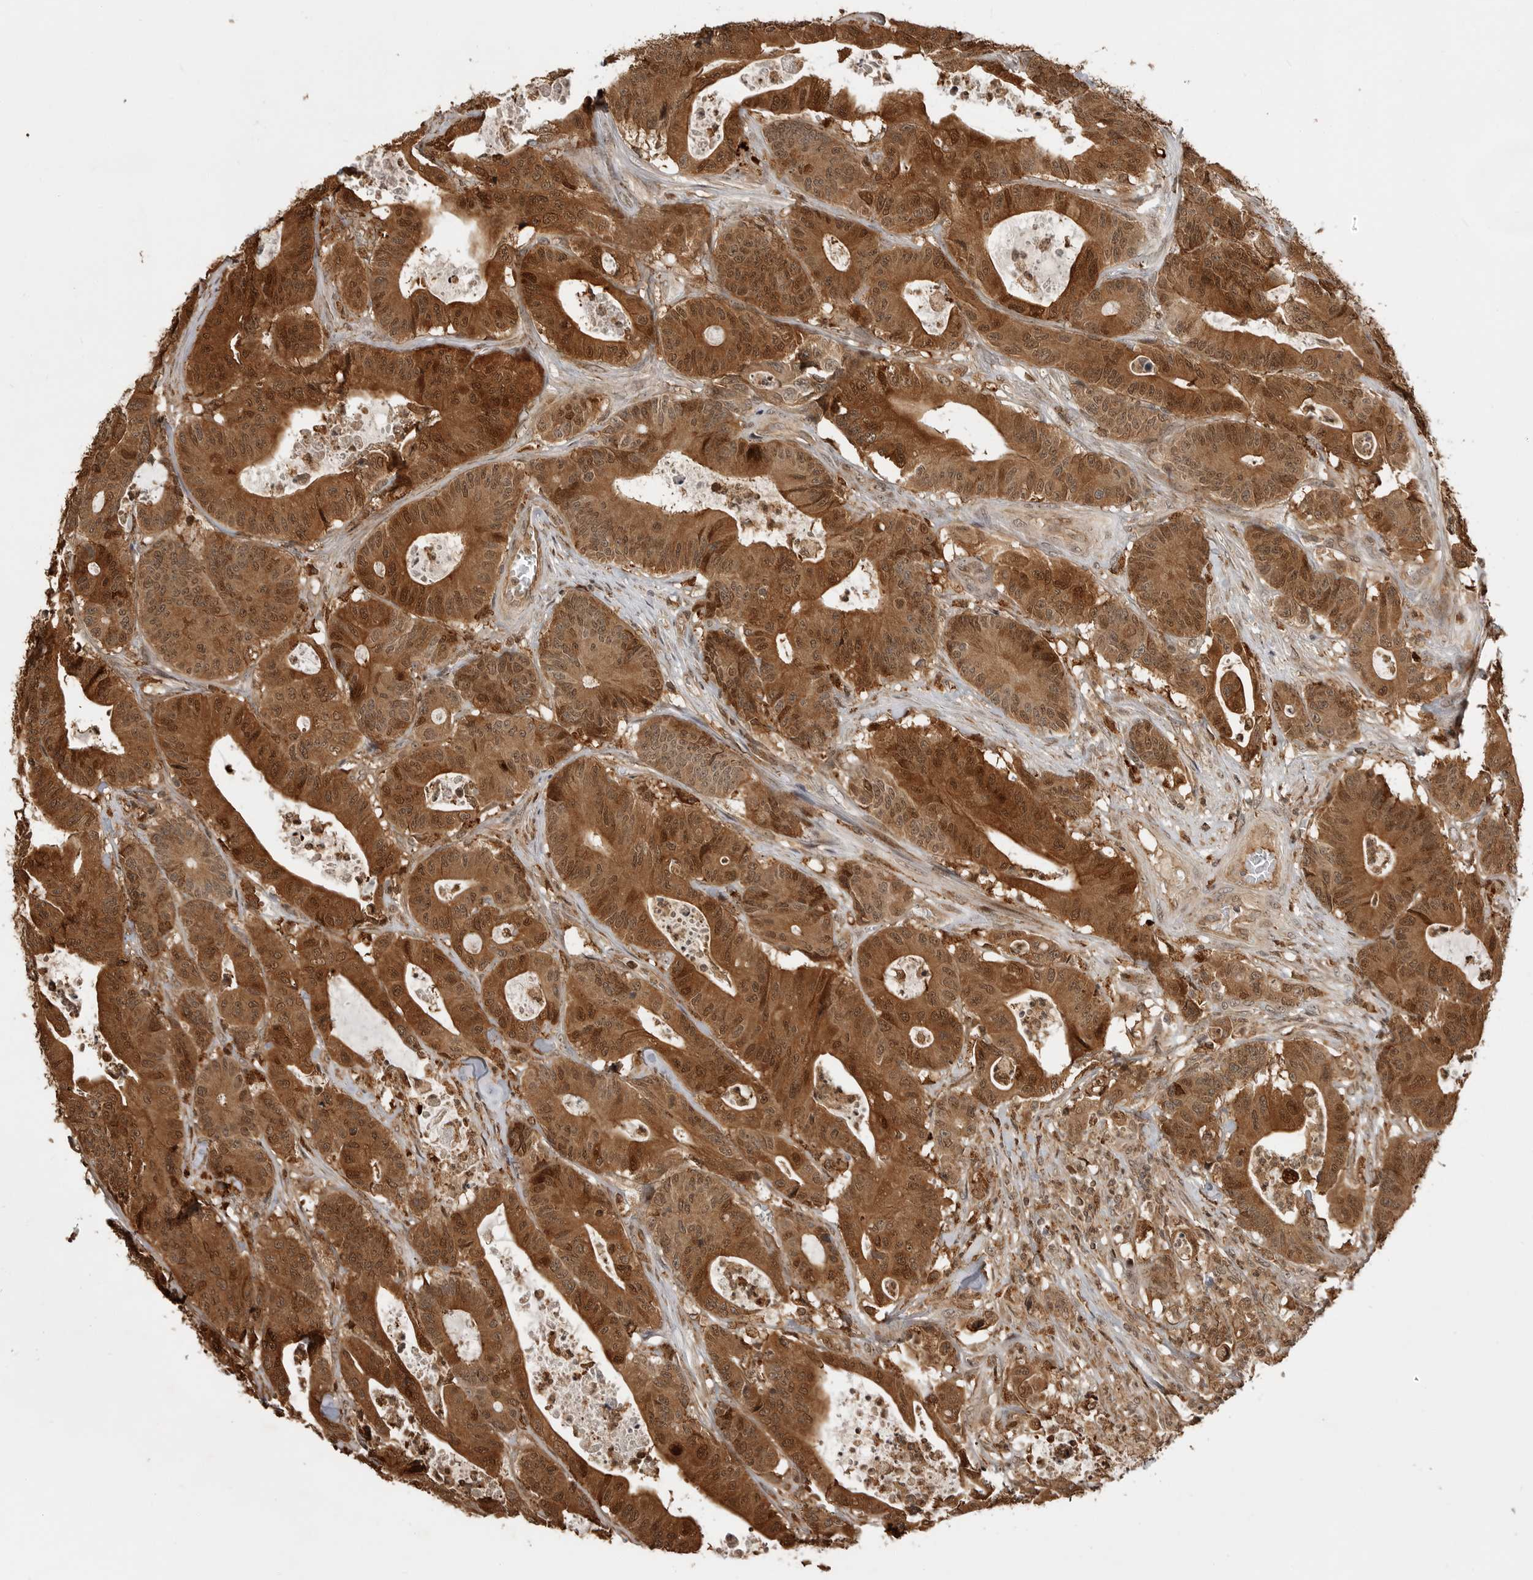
{"staining": {"intensity": "strong", "quantity": ">75%", "location": "cytoplasmic/membranous,nuclear"}, "tissue": "colorectal cancer", "cell_type": "Tumor cells", "image_type": "cancer", "snomed": [{"axis": "morphology", "description": "Adenocarcinoma, NOS"}, {"axis": "topography", "description": "Colon"}], "caption": "Approximately >75% of tumor cells in colorectal cancer reveal strong cytoplasmic/membranous and nuclear protein staining as visualized by brown immunohistochemical staining.", "gene": "BMP2K", "patient": {"sex": "female", "age": 84}}